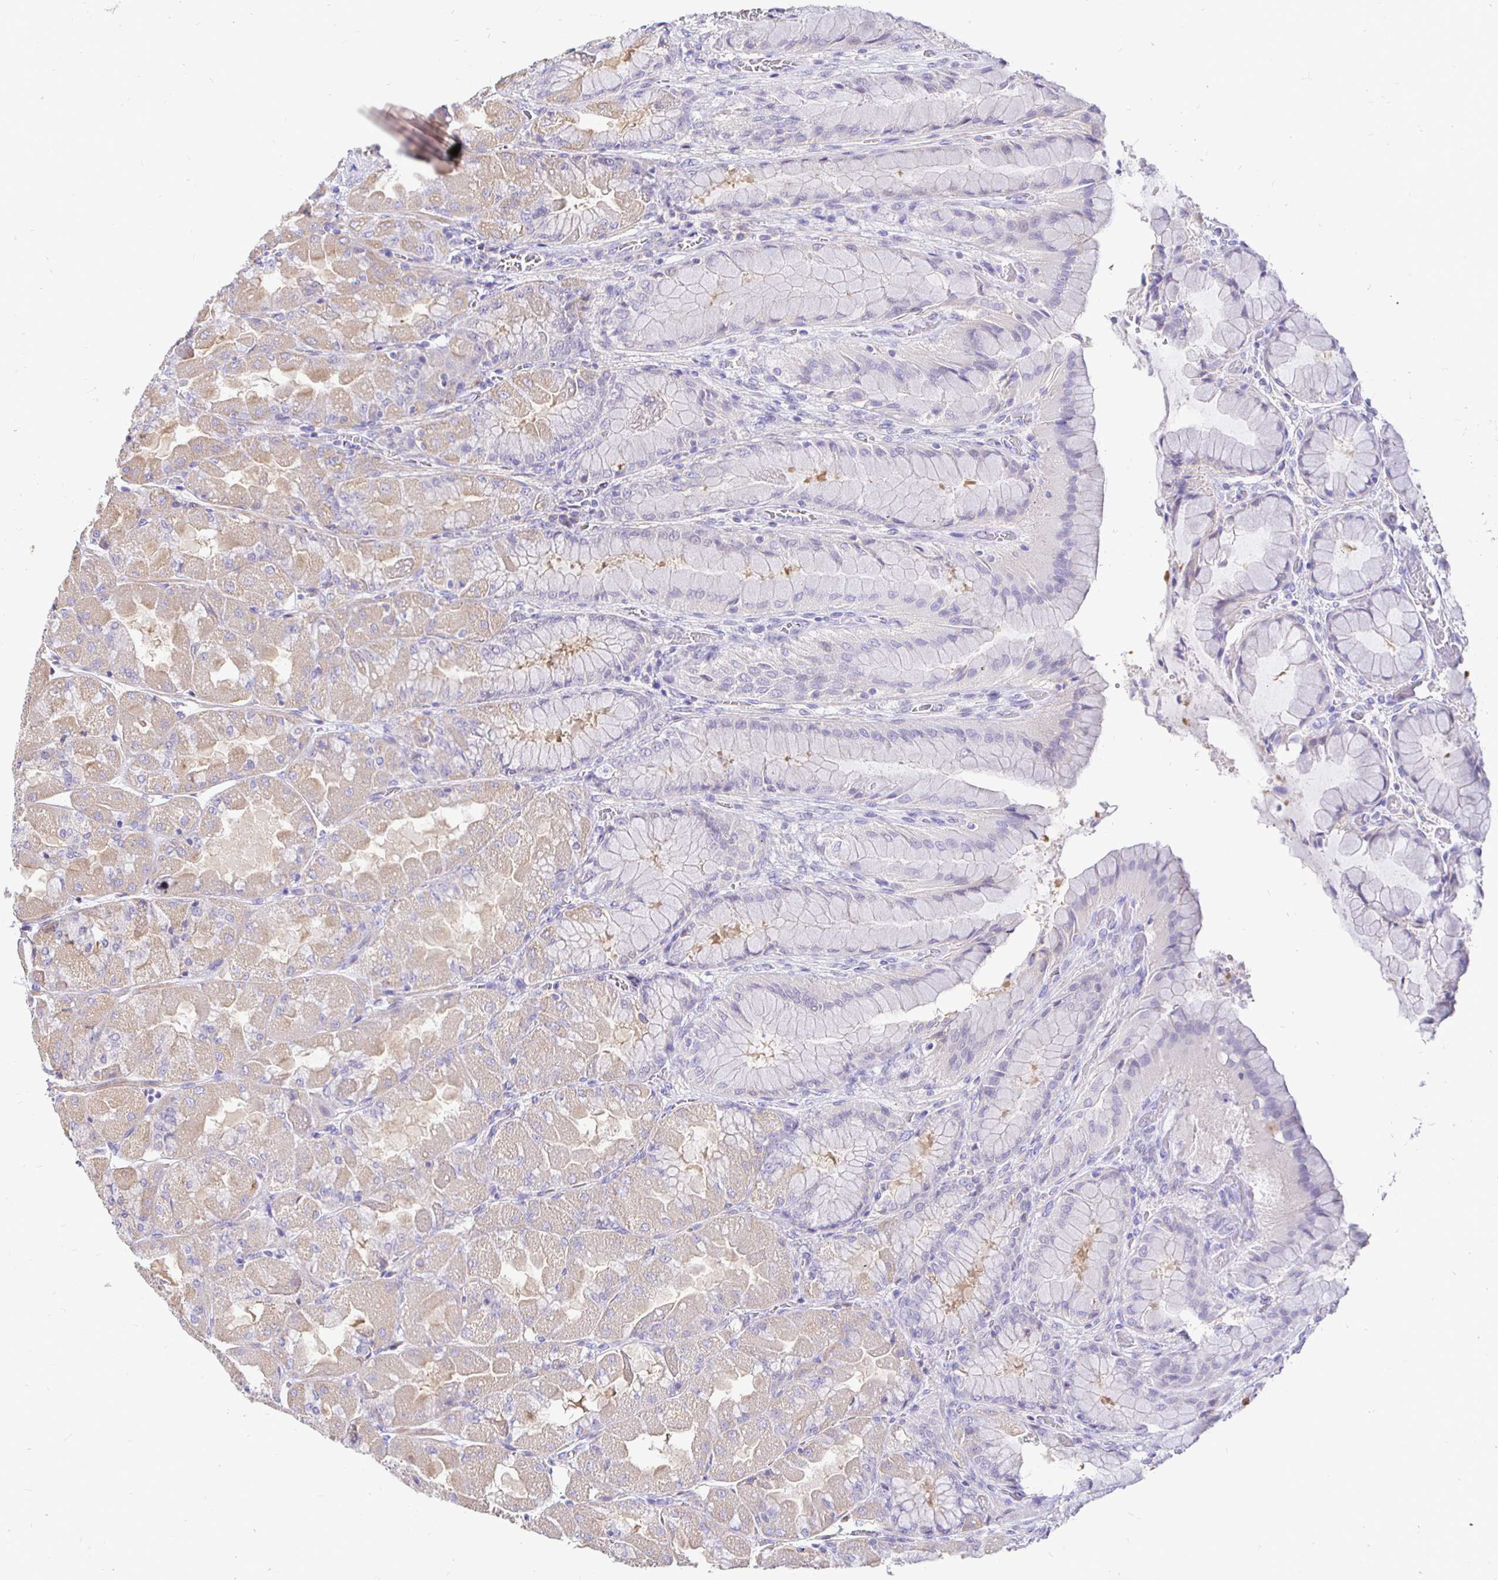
{"staining": {"intensity": "weak", "quantity": "25%-75%", "location": "cytoplasmic/membranous"}, "tissue": "stomach", "cell_type": "Glandular cells", "image_type": "normal", "snomed": [{"axis": "morphology", "description": "Normal tissue, NOS"}, {"axis": "topography", "description": "Stomach"}], "caption": "Protein staining of unremarkable stomach shows weak cytoplasmic/membranous staining in about 25%-75% of glandular cells. (Stains: DAB (3,3'-diaminobenzidine) in brown, nuclei in blue, Microscopy: brightfield microscopy at high magnification).", "gene": "NECAB1", "patient": {"sex": "female", "age": 61}}